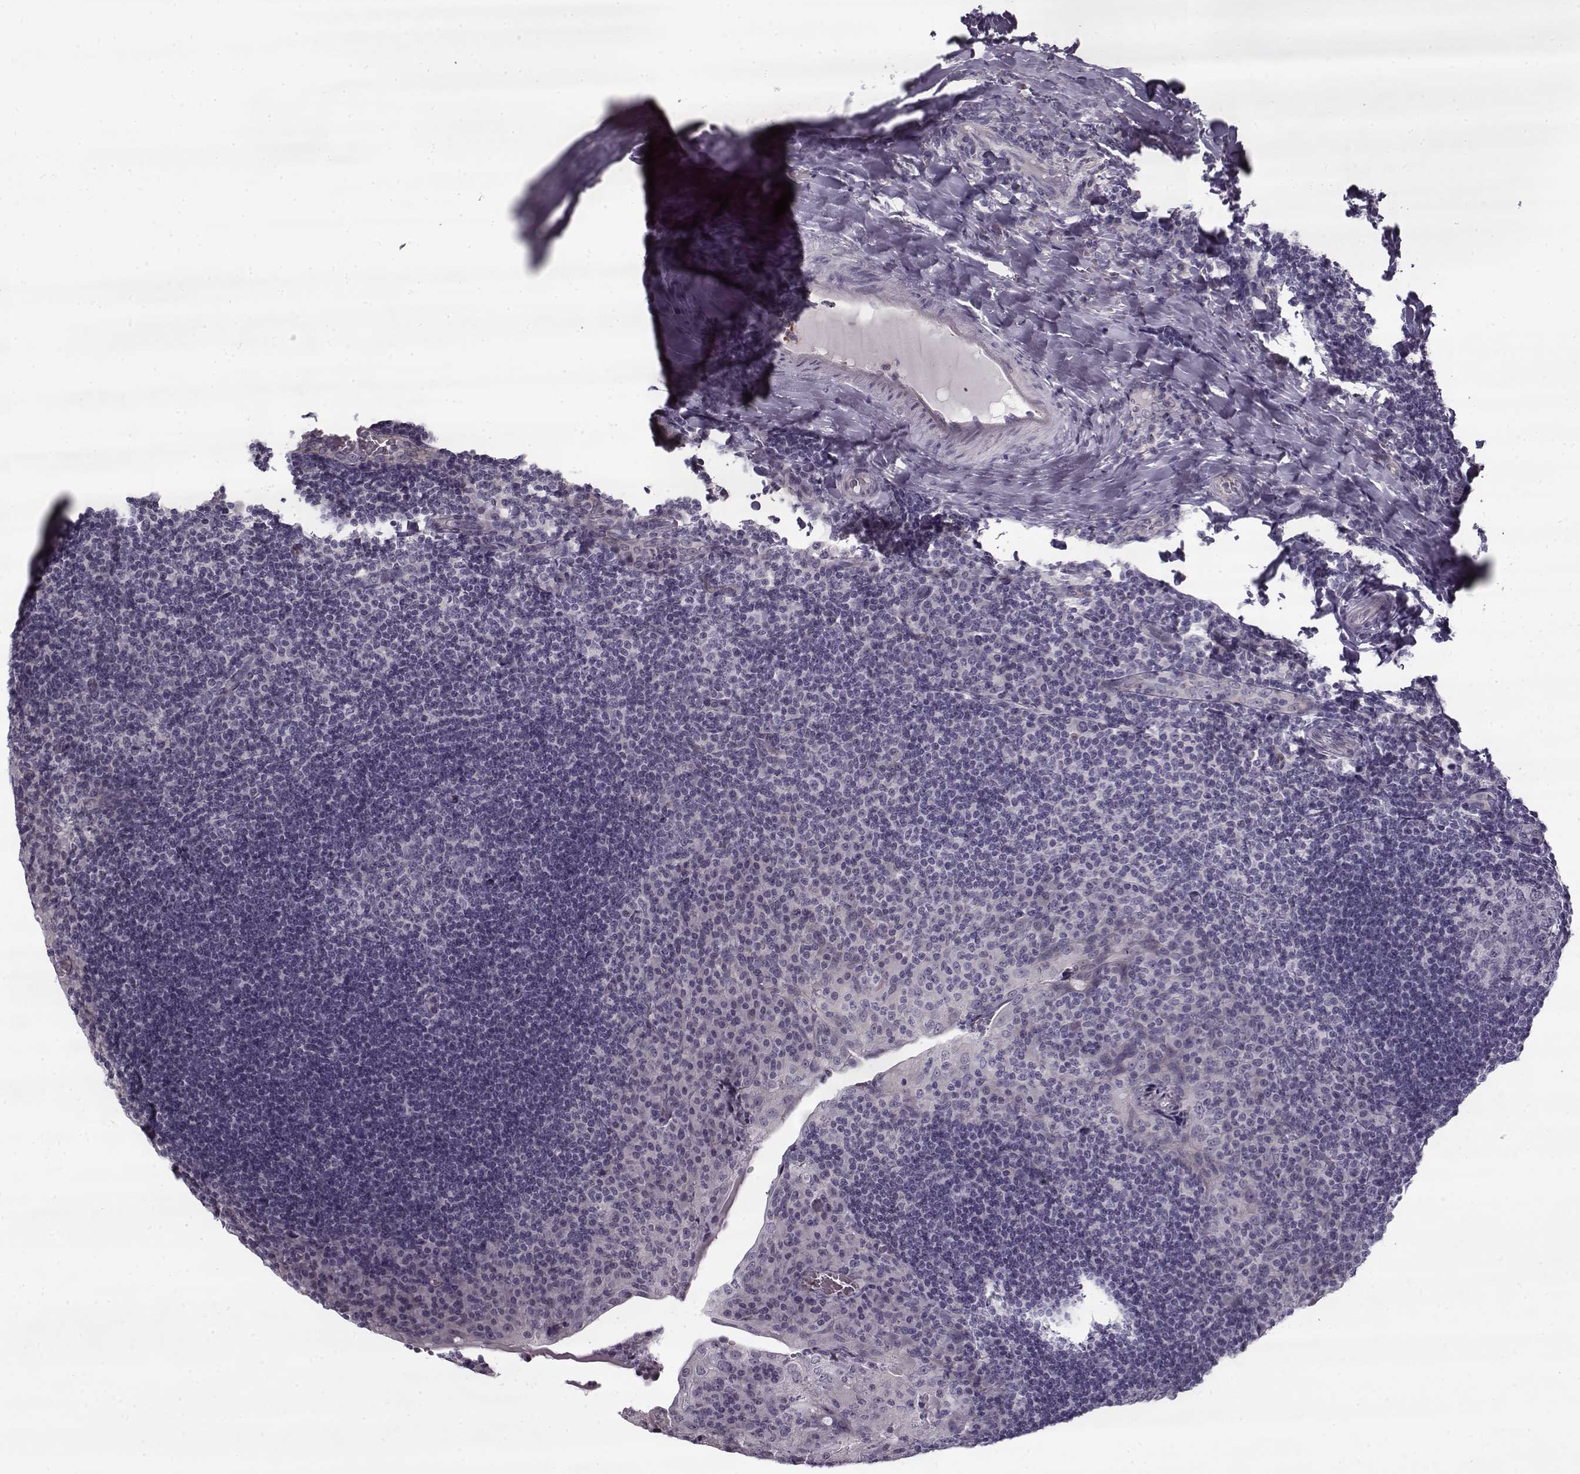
{"staining": {"intensity": "negative", "quantity": "none", "location": "none"}, "tissue": "tonsil", "cell_type": "Germinal center cells", "image_type": "normal", "snomed": [{"axis": "morphology", "description": "Normal tissue, NOS"}, {"axis": "topography", "description": "Tonsil"}], "caption": "A high-resolution histopathology image shows IHC staining of normal tonsil, which reveals no significant expression in germinal center cells.", "gene": "PNMT", "patient": {"sex": "male", "age": 17}}